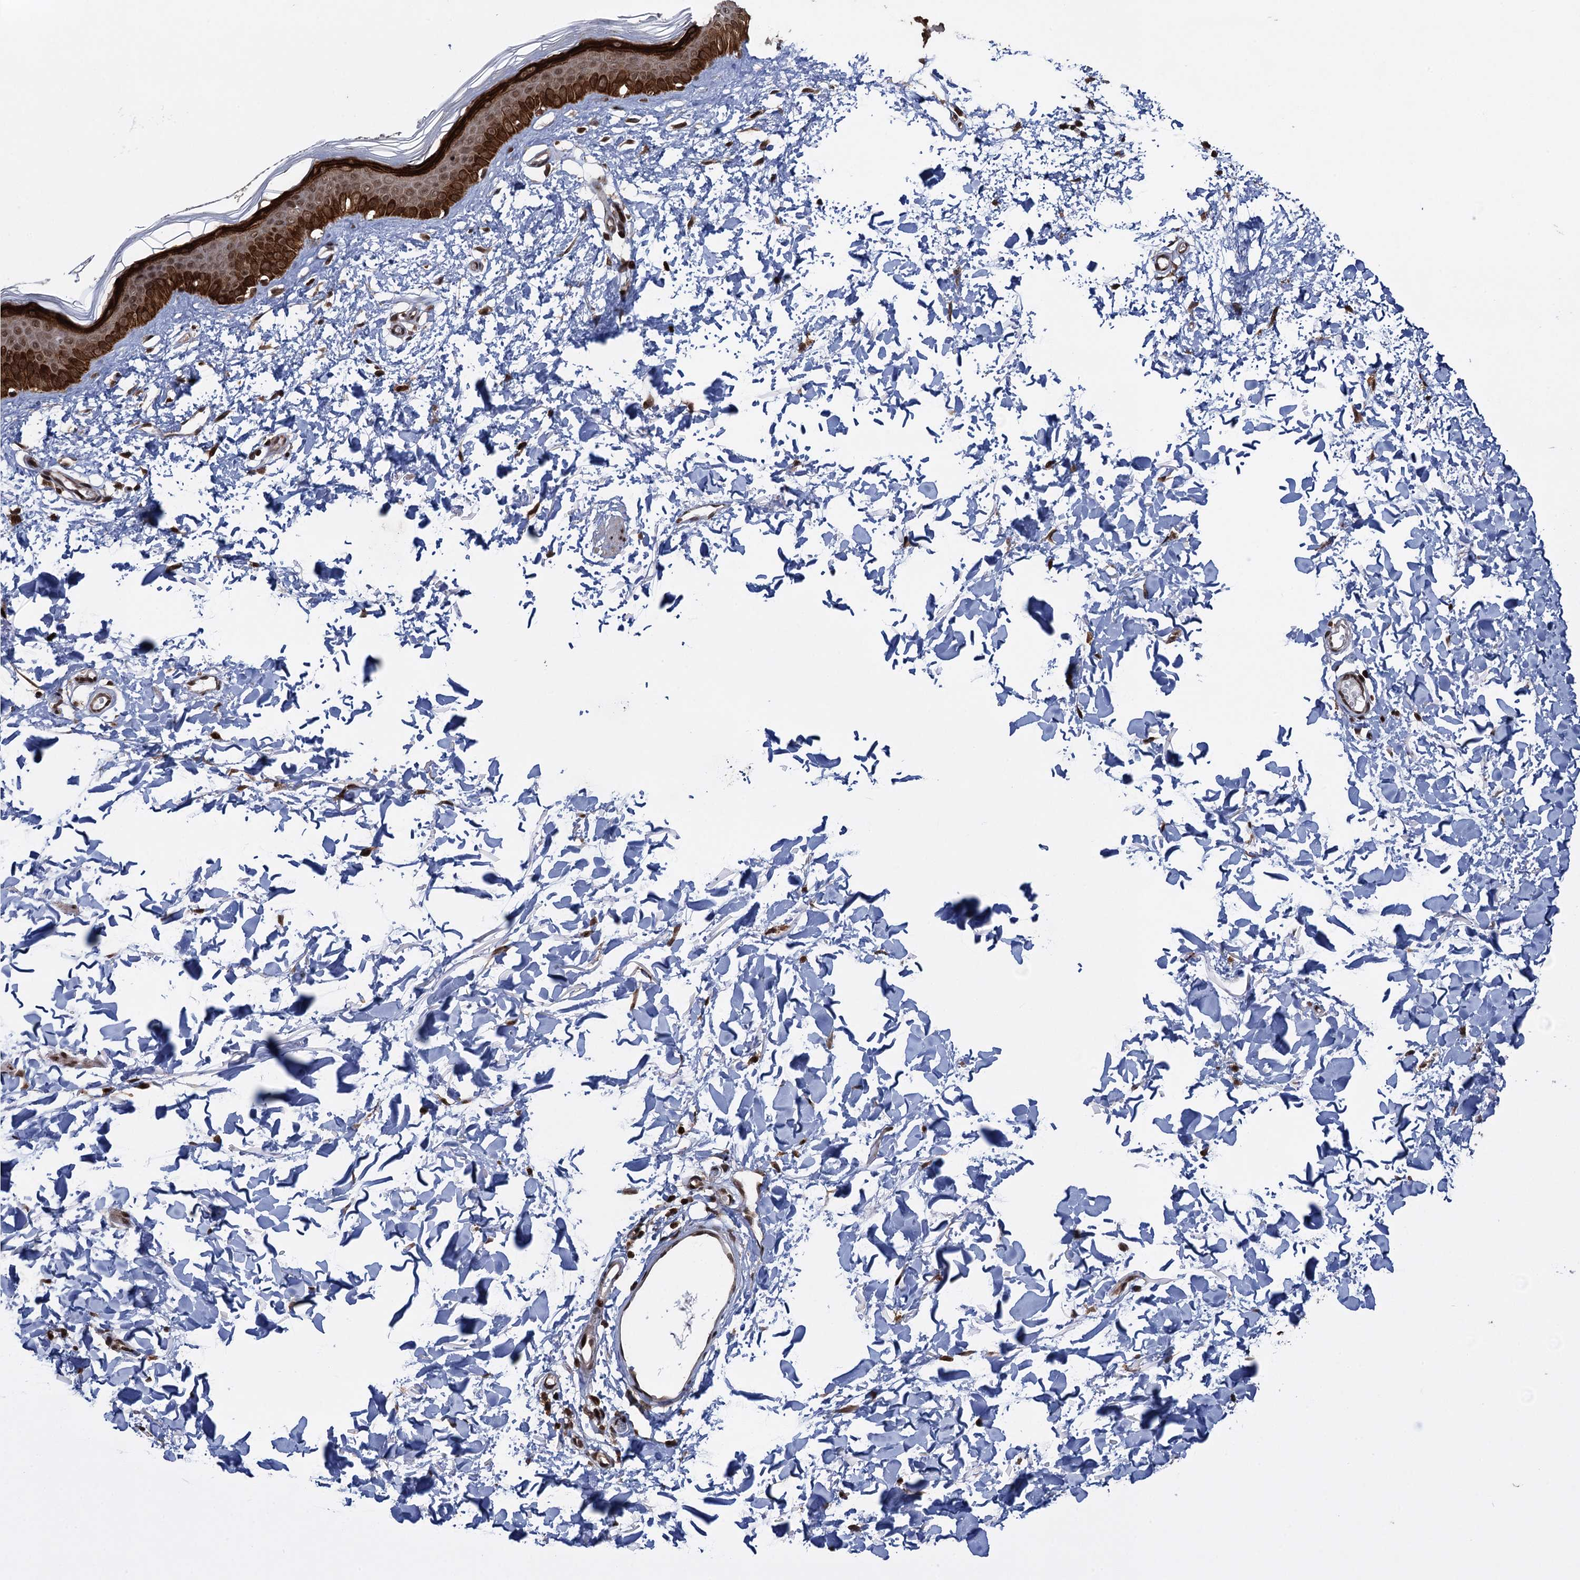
{"staining": {"intensity": "moderate", "quantity": ">75%", "location": "cytoplasmic/membranous,nuclear"}, "tissue": "skin", "cell_type": "Fibroblasts", "image_type": "normal", "snomed": [{"axis": "morphology", "description": "Normal tissue, NOS"}, {"axis": "topography", "description": "Skin"}], "caption": "Immunohistochemistry (IHC) micrograph of benign skin: human skin stained using immunohistochemistry (IHC) shows medium levels of moderate protein expression localized specifically in the cytoplasmic/membranous,nuclear of fibroblasts, appearing as a cytoplasmic/membranous,nuclear brown color.", "gene": "ZNF169", "patient": {"sex": "female", "age": 58}}